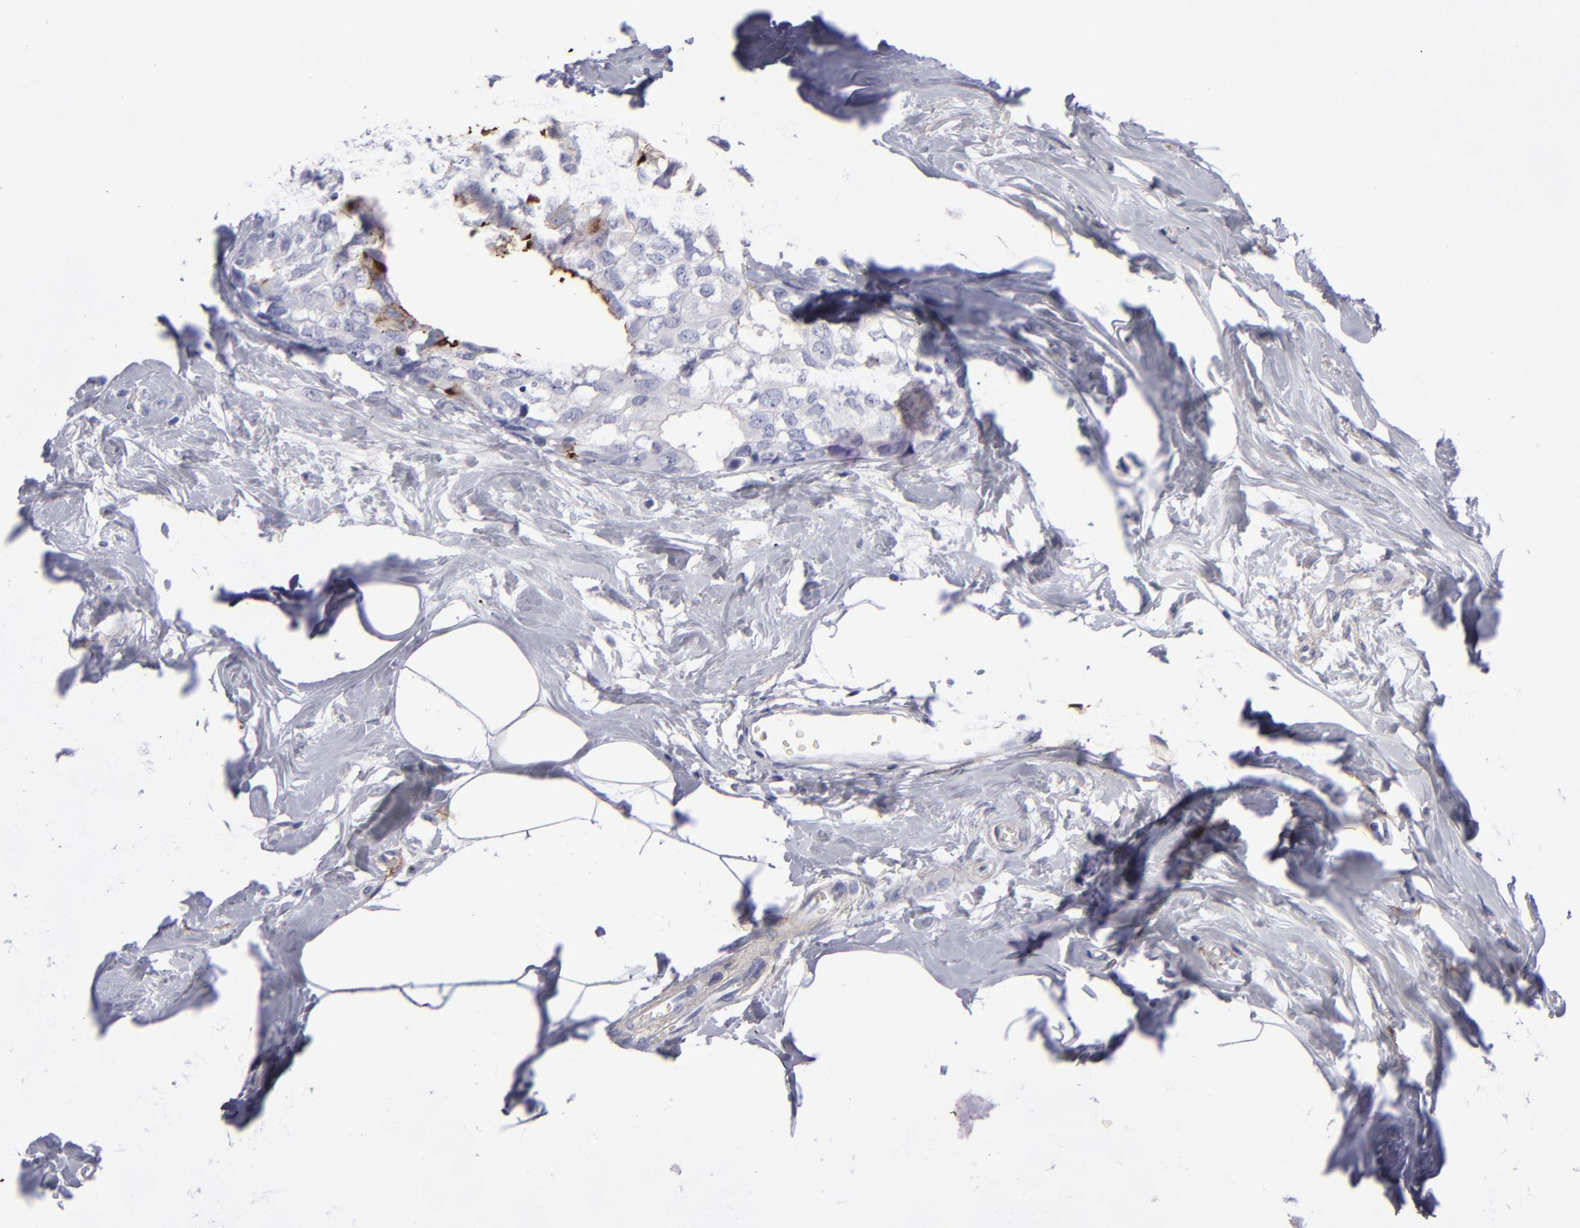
{"staining": {"intensity": "negative", "quantity": "none", "location": "none"}, "tissue": "breast cancer", "cell_type": "Tumor cells", "image_type": "cancer", "snomed": [{"axis": "morphology", "description": "Normal tissue, NOS"}, {"axis": "morphology", "description": "Duct carcinoma"}, {"axis": "topography", "description": "Breast"}], "caption": "This is an immunohistochemistry (IHC) micrograph of intraductal carcinoma (breast). There is no staining in tumor cells.", "gene": "ANPEP", "patient": {"sex": "female", "age": 50}}